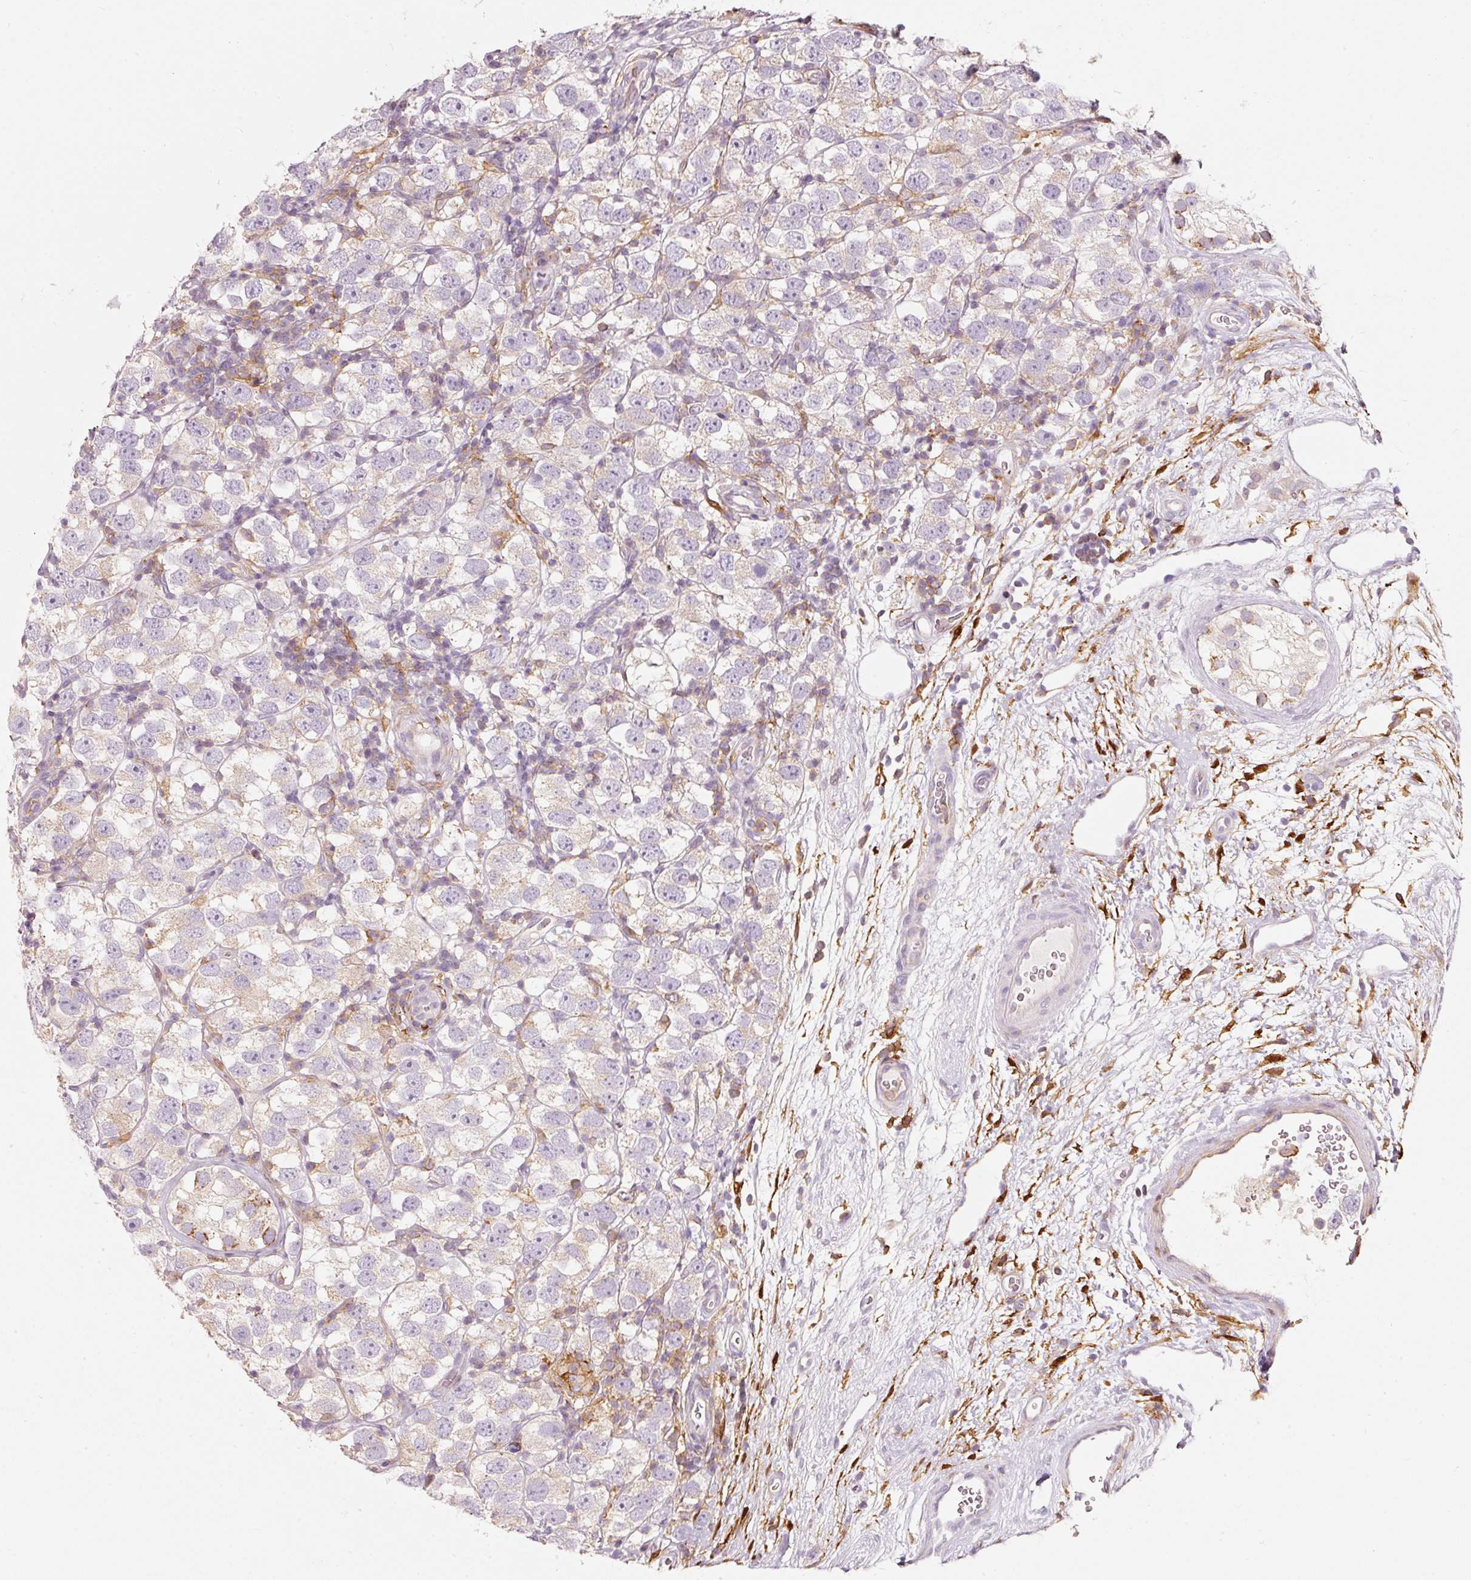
{"staining": {"intensity": "negative", "quantity": "none", "location": "none"}, "tissue": "testis cancer", "cell_type": "Tumor cells", "image_type": "cancer", "snomed": [{"axis": "morphology", "description": "Seminoma, NOS"}, {"axis": "topography", "description": "Testis"}], "caption": "This histopathology image is of testis cancer stained with immunohistochemistry to label a protein in brown with the nuclei are counter-stained blue. There is no positivity in tumor cells.", "gene": "IQGAP2", "patient": {"sex": "male", "age": 26}}